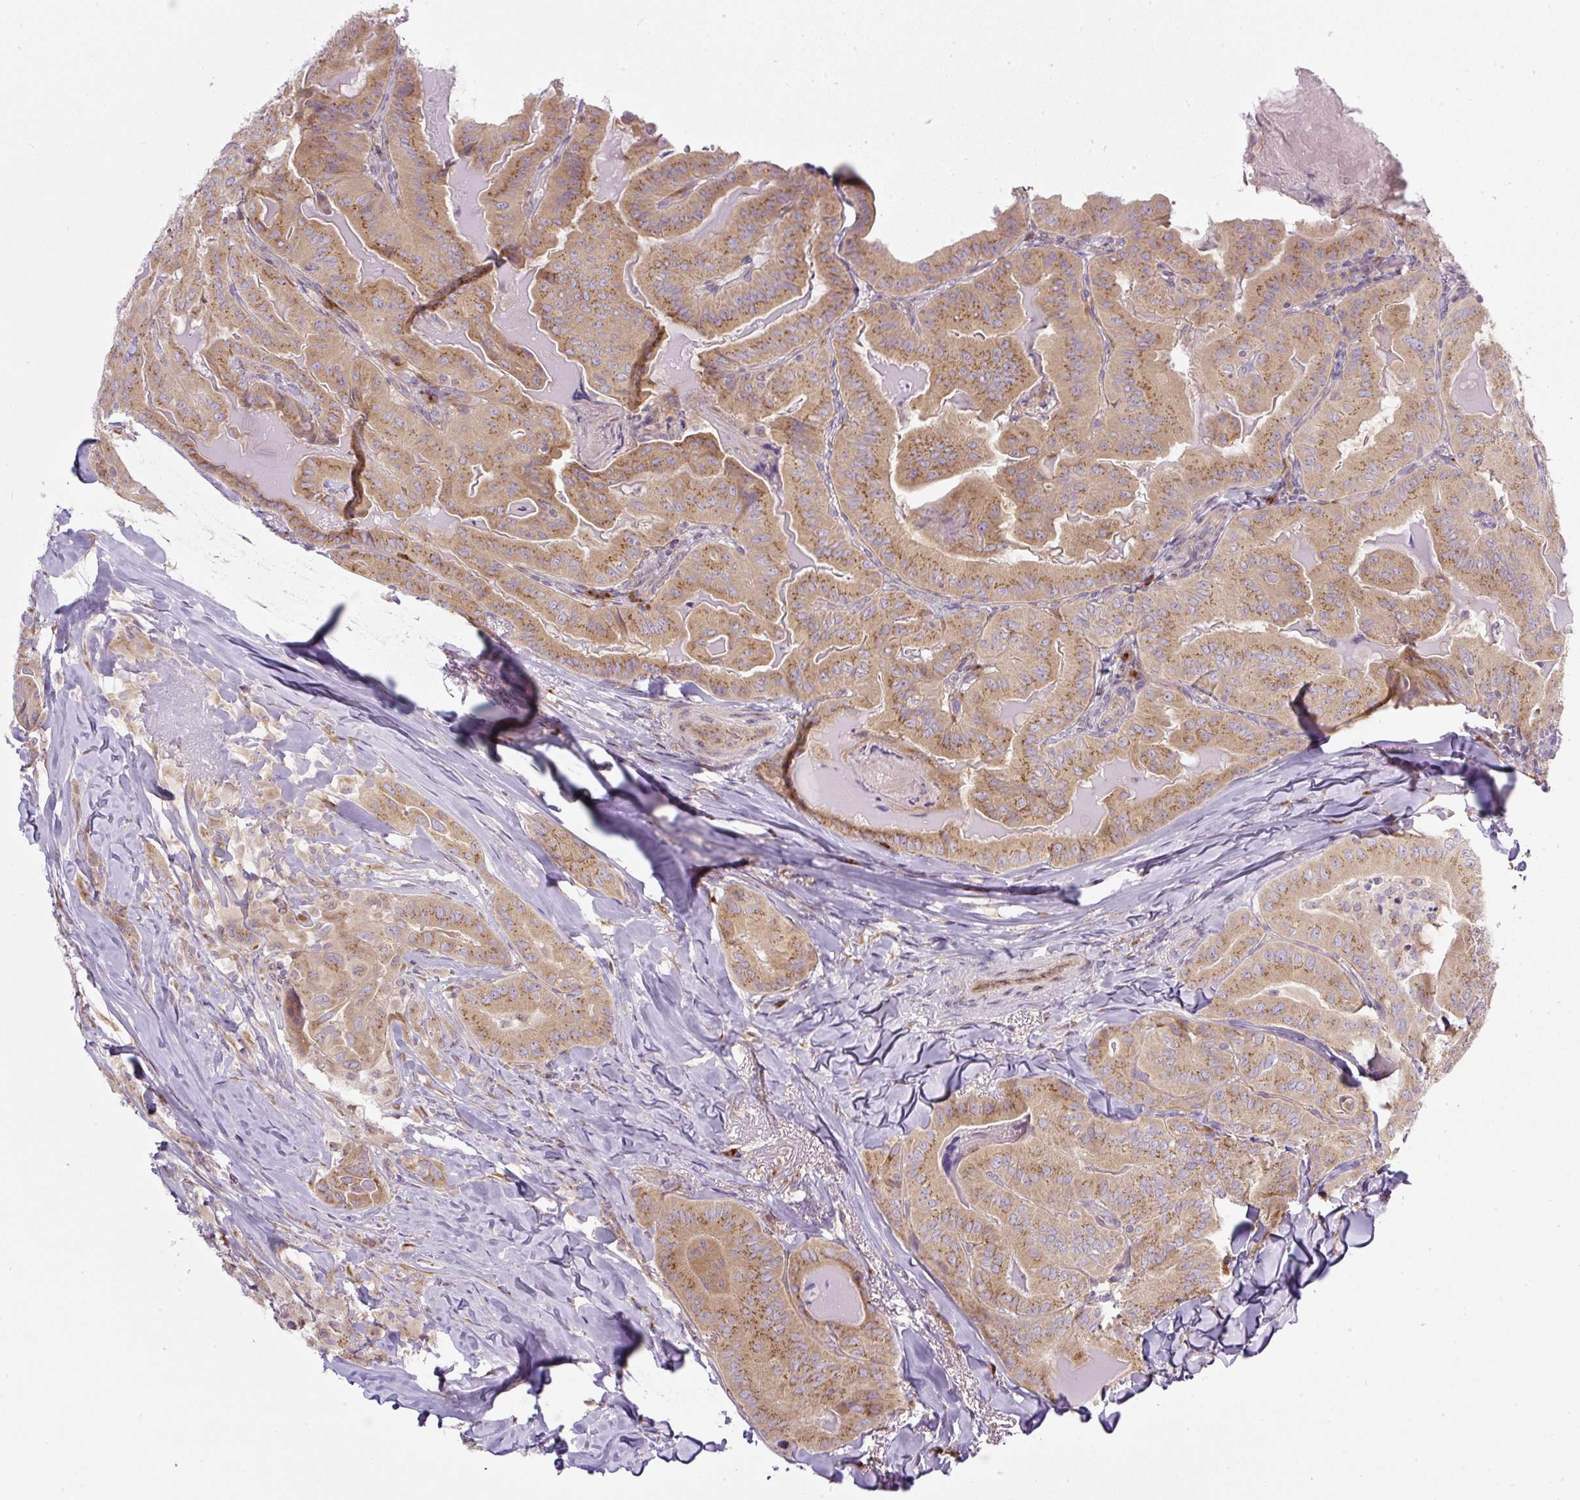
{"staining": {"intensity": "moderate", "quantity": ">75%", "location": "cytoplasmic/membranous"}, "tissue": "thyroid cancer", "cell_type": "Tumor cells", "image_type": "cancer", "snomed": [{"axis": "morphology", "description": "Papillary adenocarcinoma, NOS"}, {"axis": "topography", "description": "Thyroid gland"}], "caption": "Brown immunohistochemical staining in human papillary adenocarcinoma (thyroid) shows moderate cytoplasmic/membranous positivity in about >75% of tumor cells.", "gene": "MLX", "patient": {"sex": "female", "age": 68}}